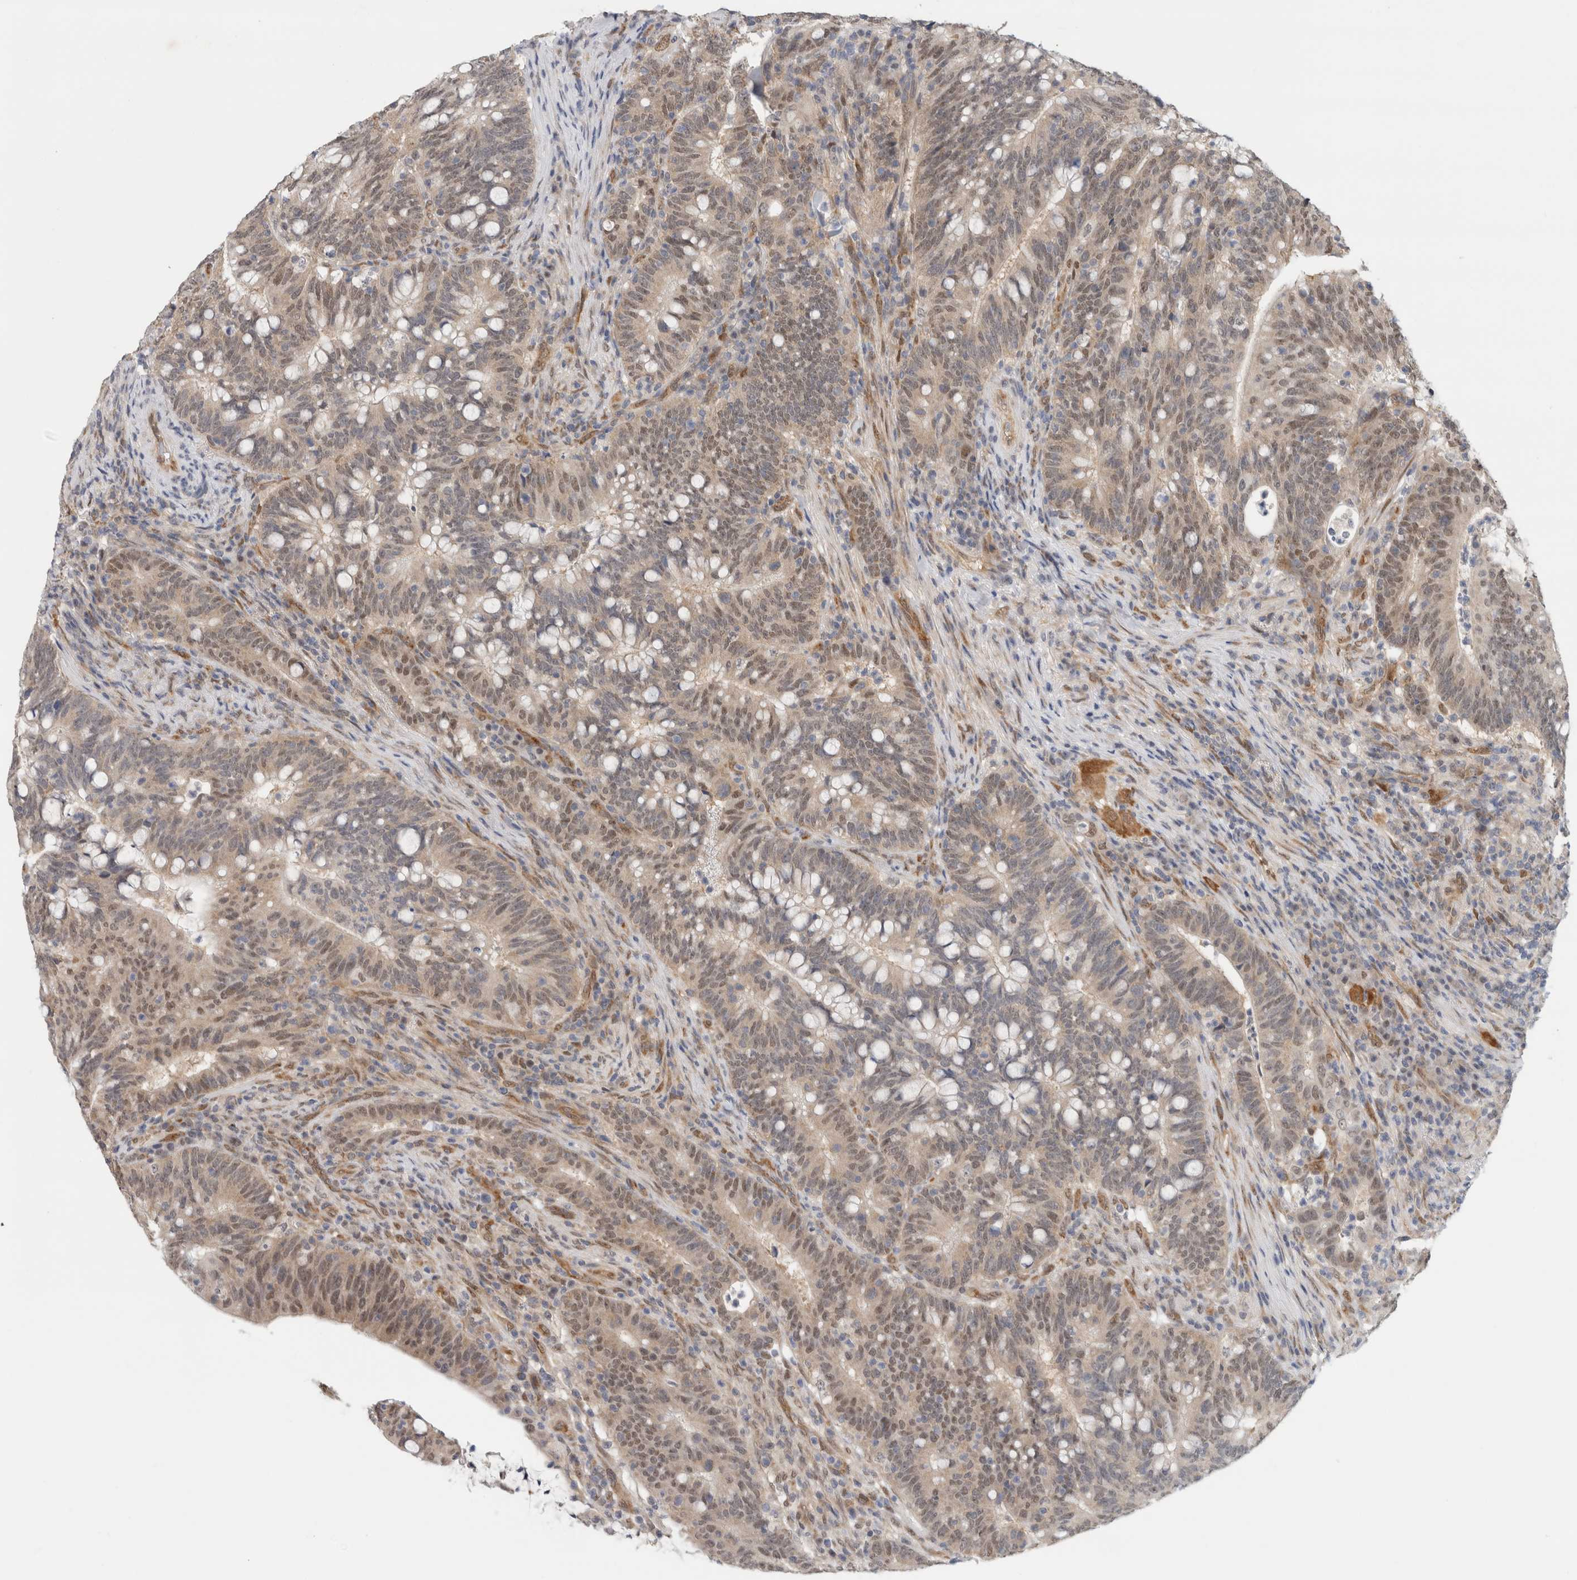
{"staining": {"intensity": "weak", "quantity": "25%-75%", "location": "nuclear"}, "tissue": "colorectal cancer", "cell_type": "Tumor cells", "image_type": "cancer", "snomed": [{"axis": "morphology", "description": "Adenocarcinoma, NOS"}, {"axis": "topography", "description": "Colon"}], "caption": "A photomicrograph of adenocarcinoma (colorectal) stained for a protein demonstrates weak nuclear brown staining in tumor cells.", "gene": "EIF4G3", "patient": {"sex": "female", "age": 66}}